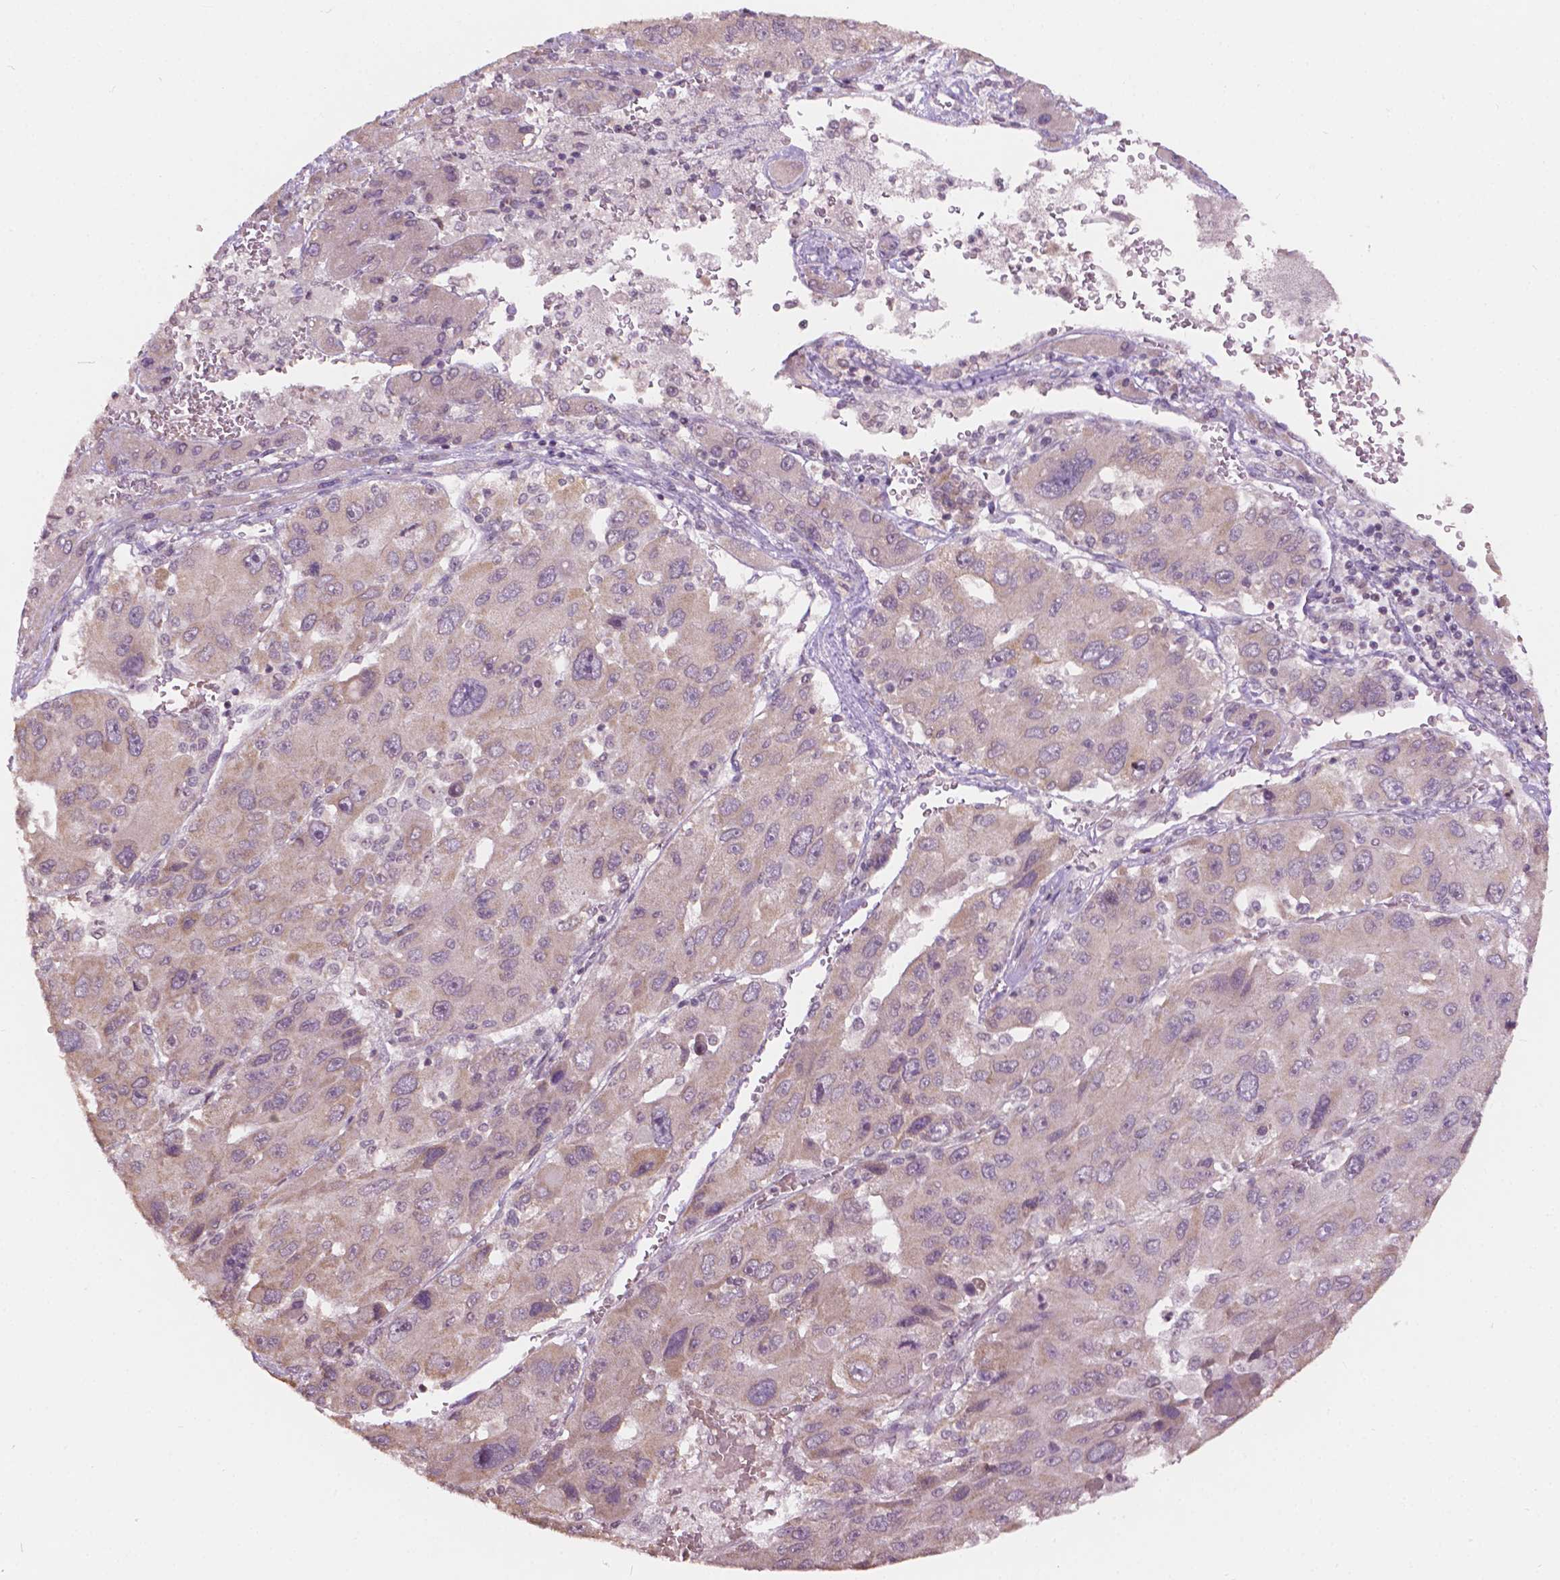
{"staining": {"intensity": "weak", "quantity": "25%-75%", "location": "cytoplasmic/membranous"}, "tissue": "liver cancer", "cell_type": "Tumor cells", "image_type": "cancer", "snomed": [{"axis": "morphology", "description": "Carcinoma, Hepatocellular, NOS"}, {"axis": "topography", "description": "Liver"}], "caption": "This image exhibits liver cancer stained with IHC to label a protein in brown. The cytoplasmic/membranous of tumor cells show weak positivity for the protein. Nuclei are counter-stained blue.", "gene": "NOS1AP", "patient": {"sex": "female", "age": 41}}